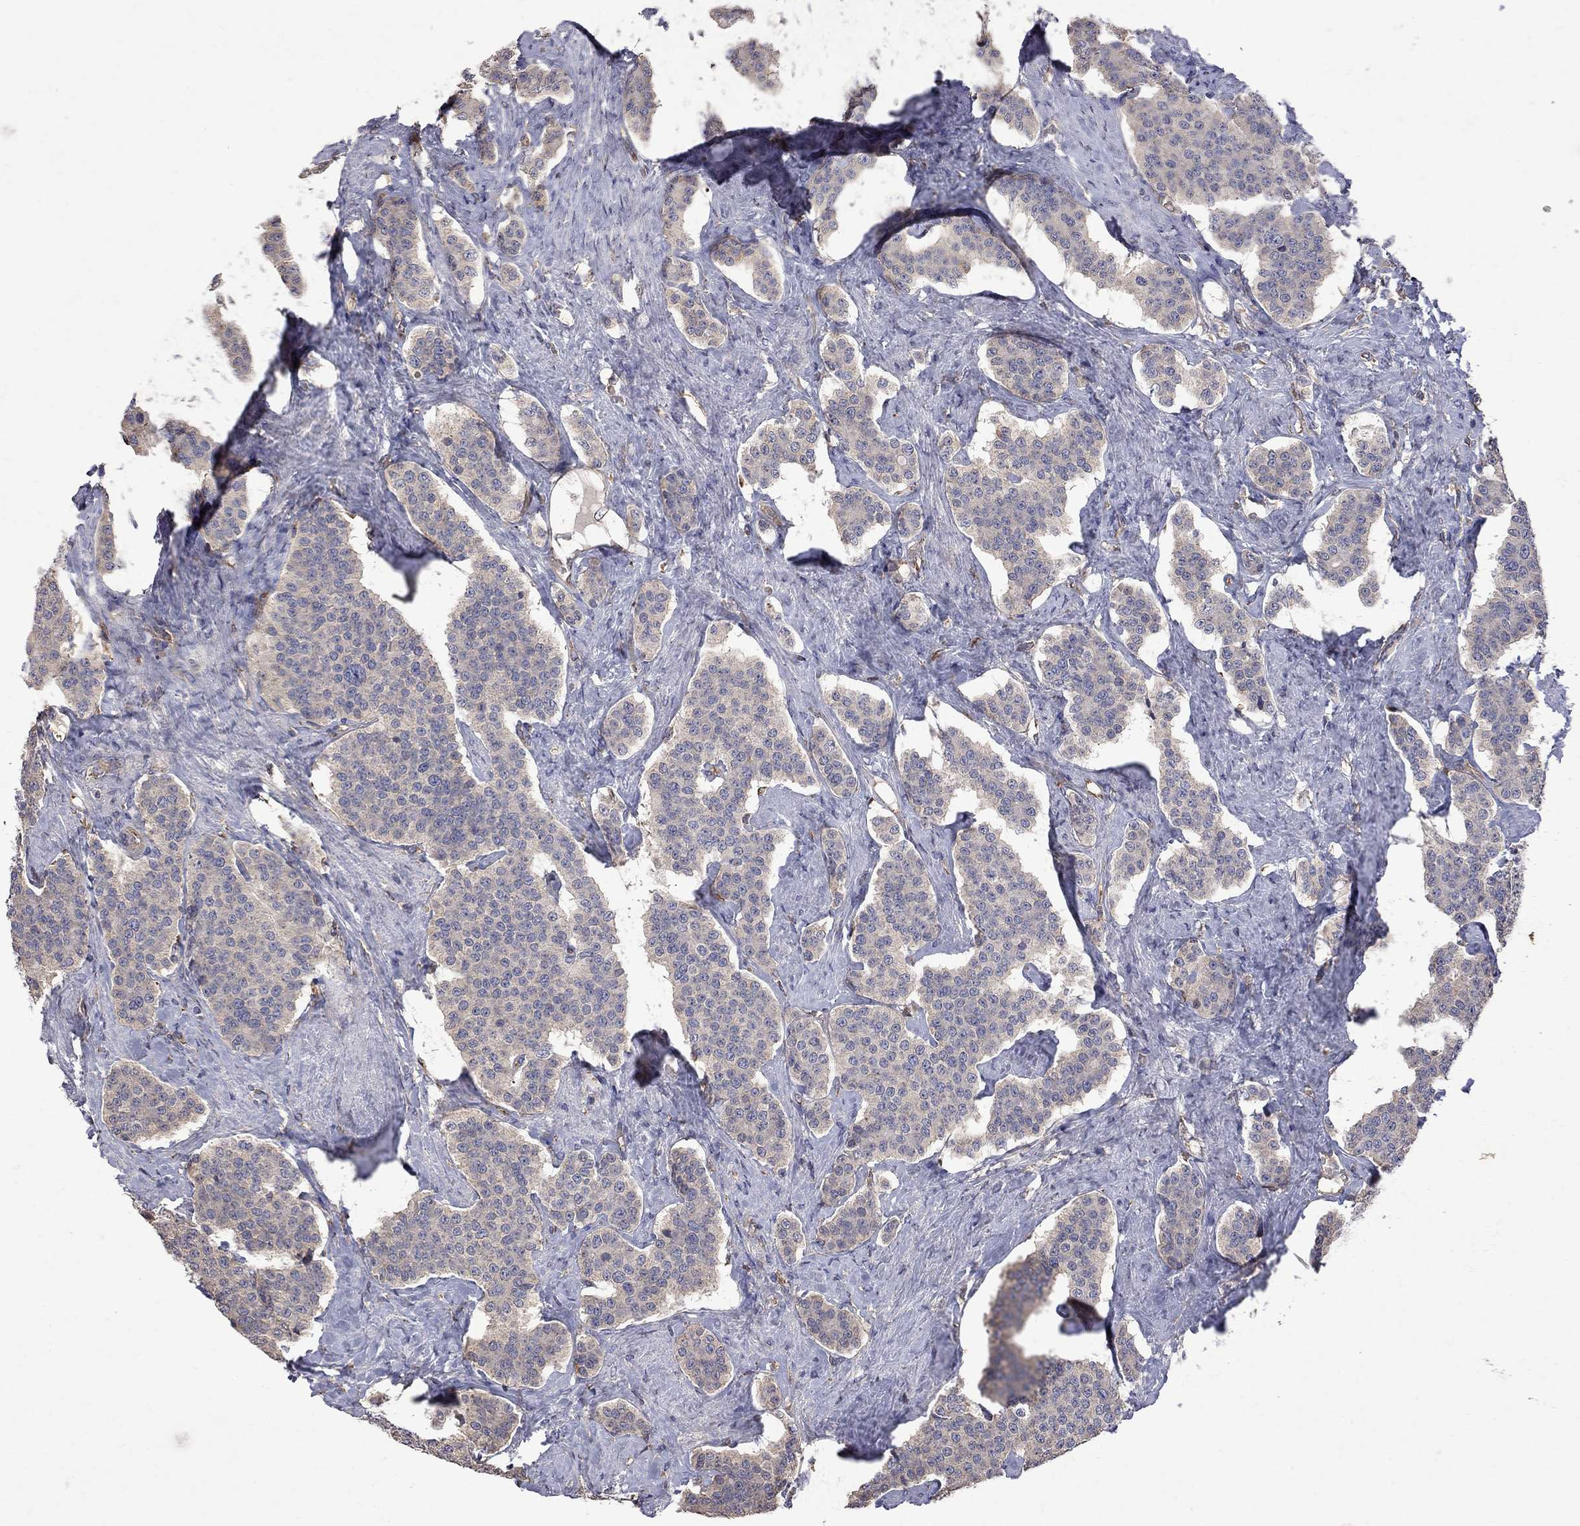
{"staining": {"intensity": "negative", "quantity": "none", "location": "none"}, "tissue": "carcinoid", "cell_type": "Tumor cells", "image_type": "cancer", "snomed": [{"axis": "morphology", "description": "Carcinoid, malignant, NOS"}, {"axis": "topography", "description": "Small intestine"}], "caption": "Tumor cells are negative for brown protein staining in carcinoid (malignant).", "gene": "ABI3", "patient": {"sex": "female", "age": 58}}